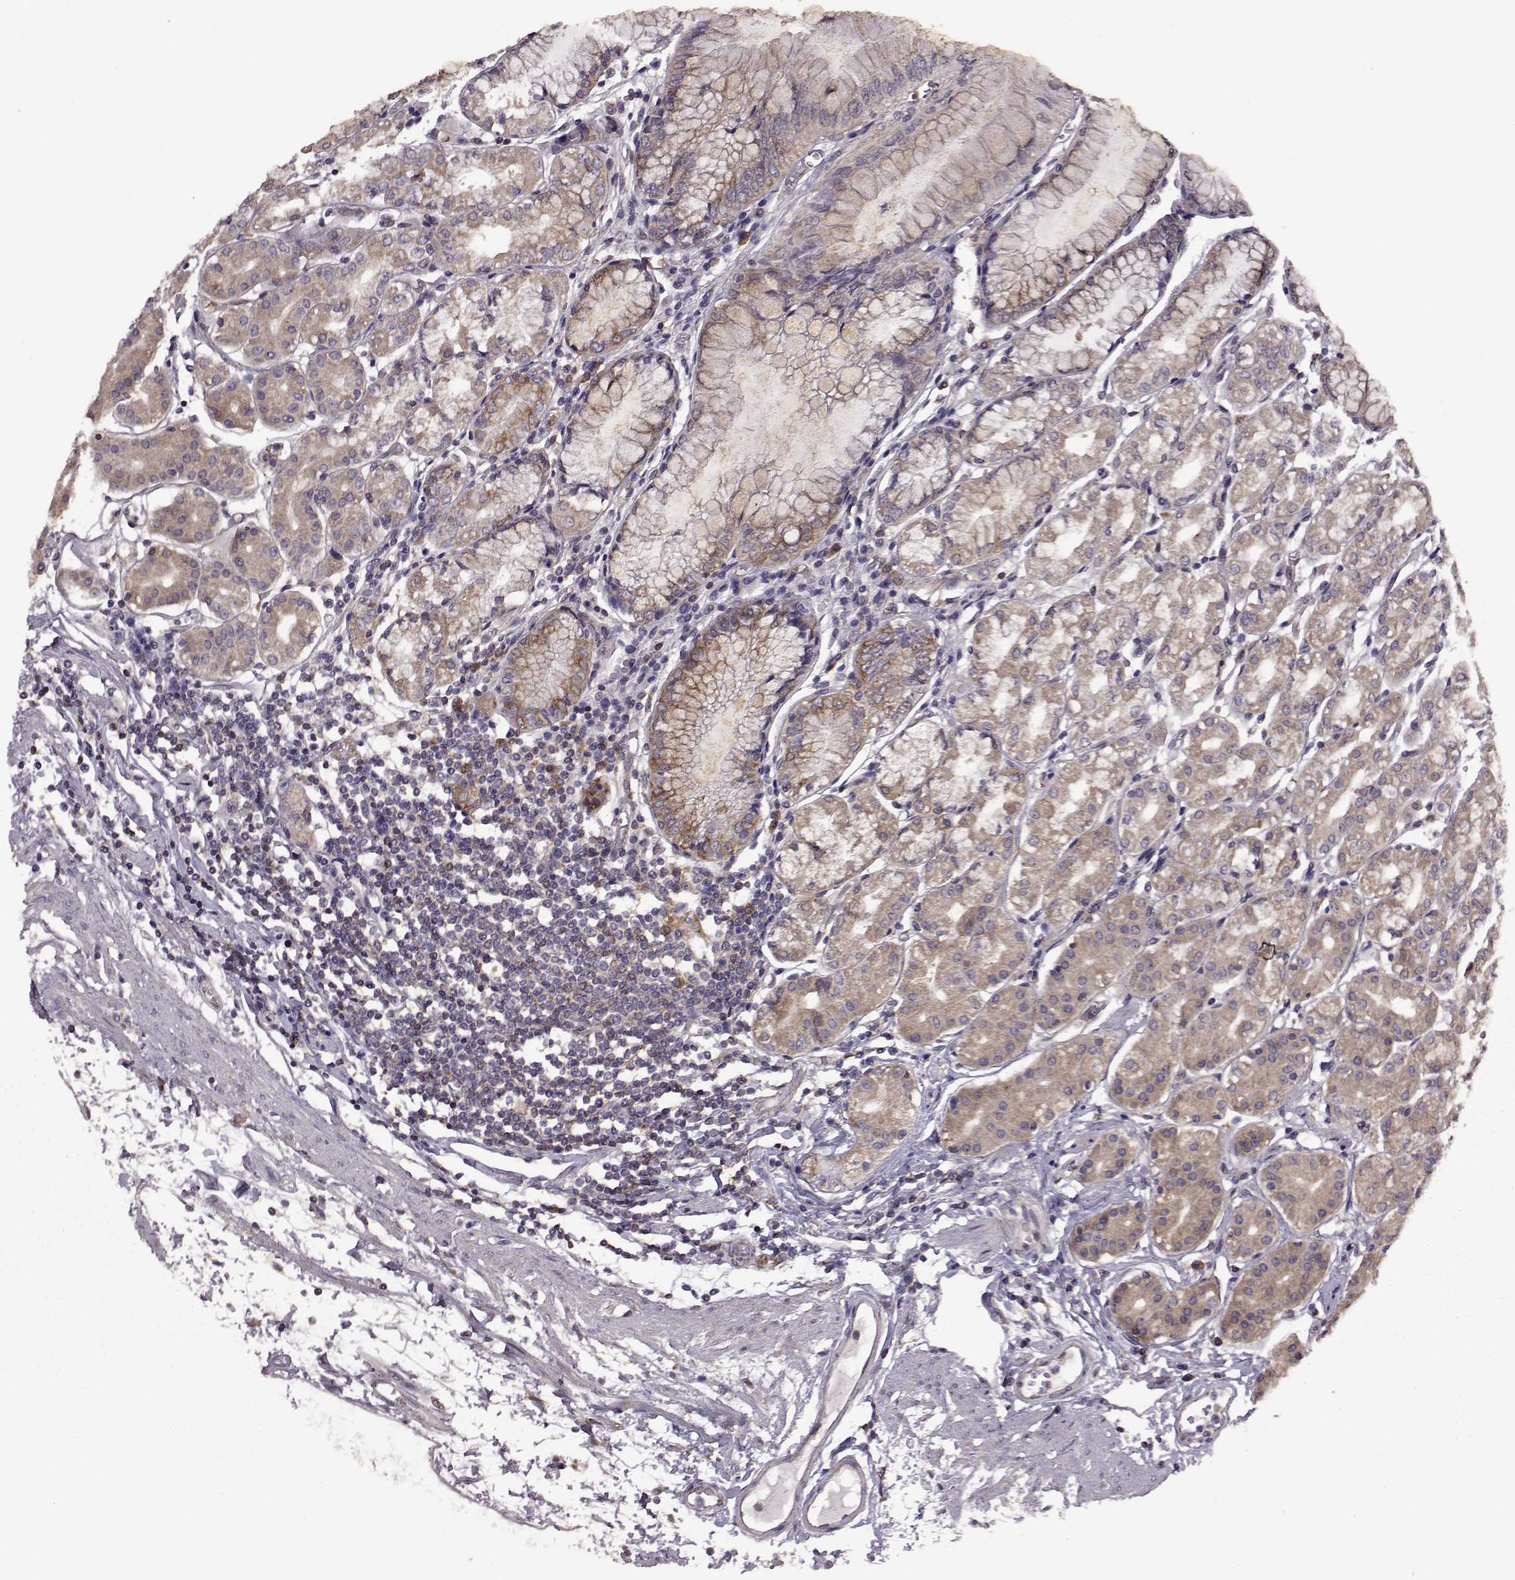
{"staining": {"intensity": "moderate", "quantity": "25%-75%", "location": "cytoplasmic/membranous"}, "tissue": "stomach", "cell_type": "Glandular cells", "image_type": "normal", "snomed": [{"axis": "morphology", "description": "Normal tissue, NOS"}, {"axis": "topography", "description": "Skeletal muscle"}, {"axis": "topography", "description": "Stomach"}], "caption": "Immunohistochemistry (IHC) image of normal human stomach stained for a protein (brown), which shows medium levels of moderate cytoplasmic/membranous positivity in approximately 25%-75% of glandular cells.", "gene": "URI1", "patient": {"sex": "female", "age": 57}}